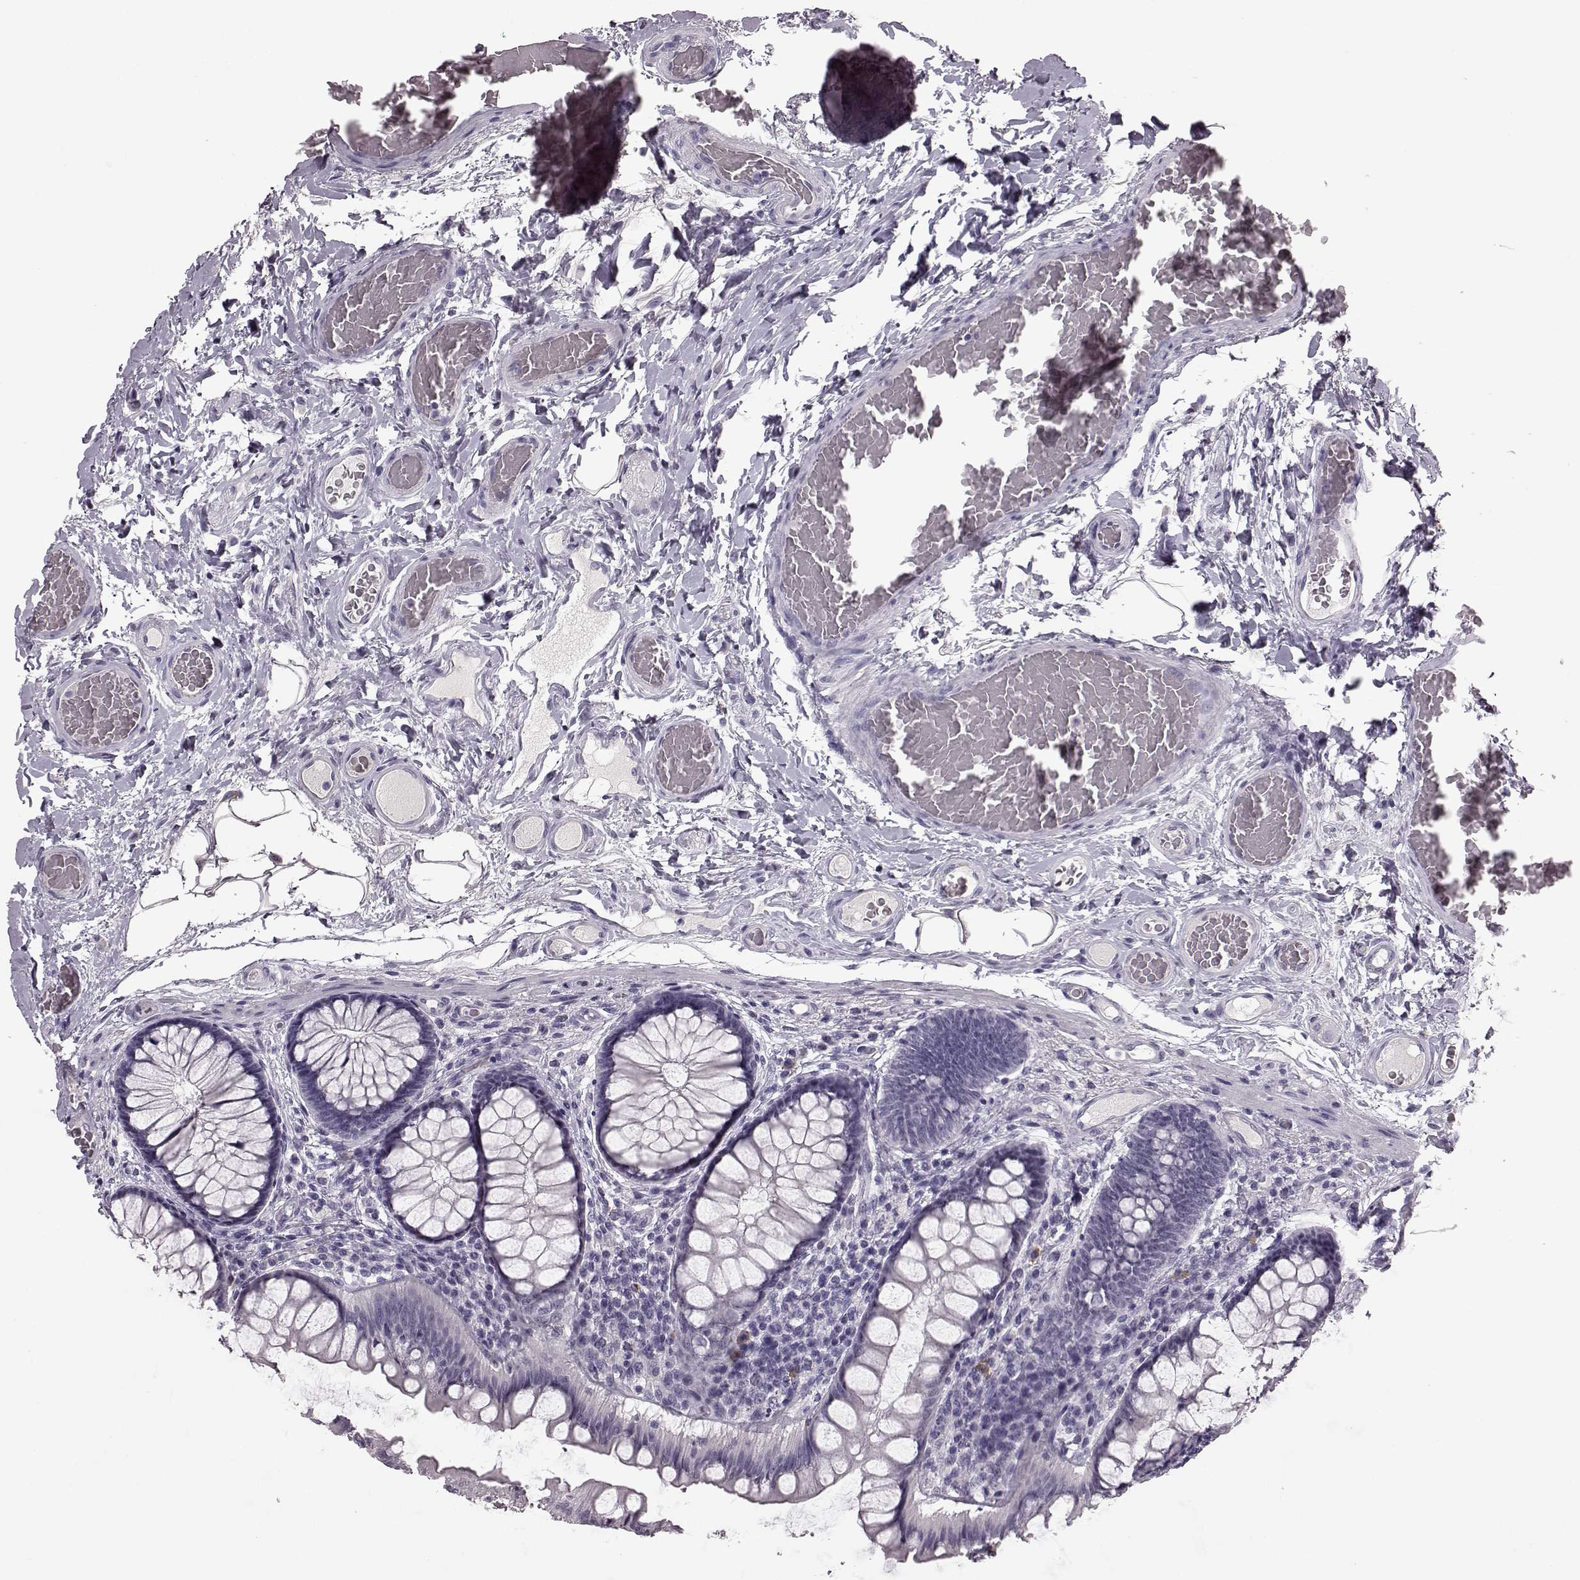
{"staining": {"intensity": "negative", "quantity": "none", "location": "none"}, "tissue": "colon", "cell_type": "Endothelial cells", "image_type": "normal", "snomed": [{"axis": "morphology", "description": "Normal tissue, NOS"}, {"axis": "topography", "description": "Colon"}], "caption": "The image reveals no significant staining in endothelial cells of colon.", "gene": "PRPH2", "patient": {"sex": "female", "age": 65}}